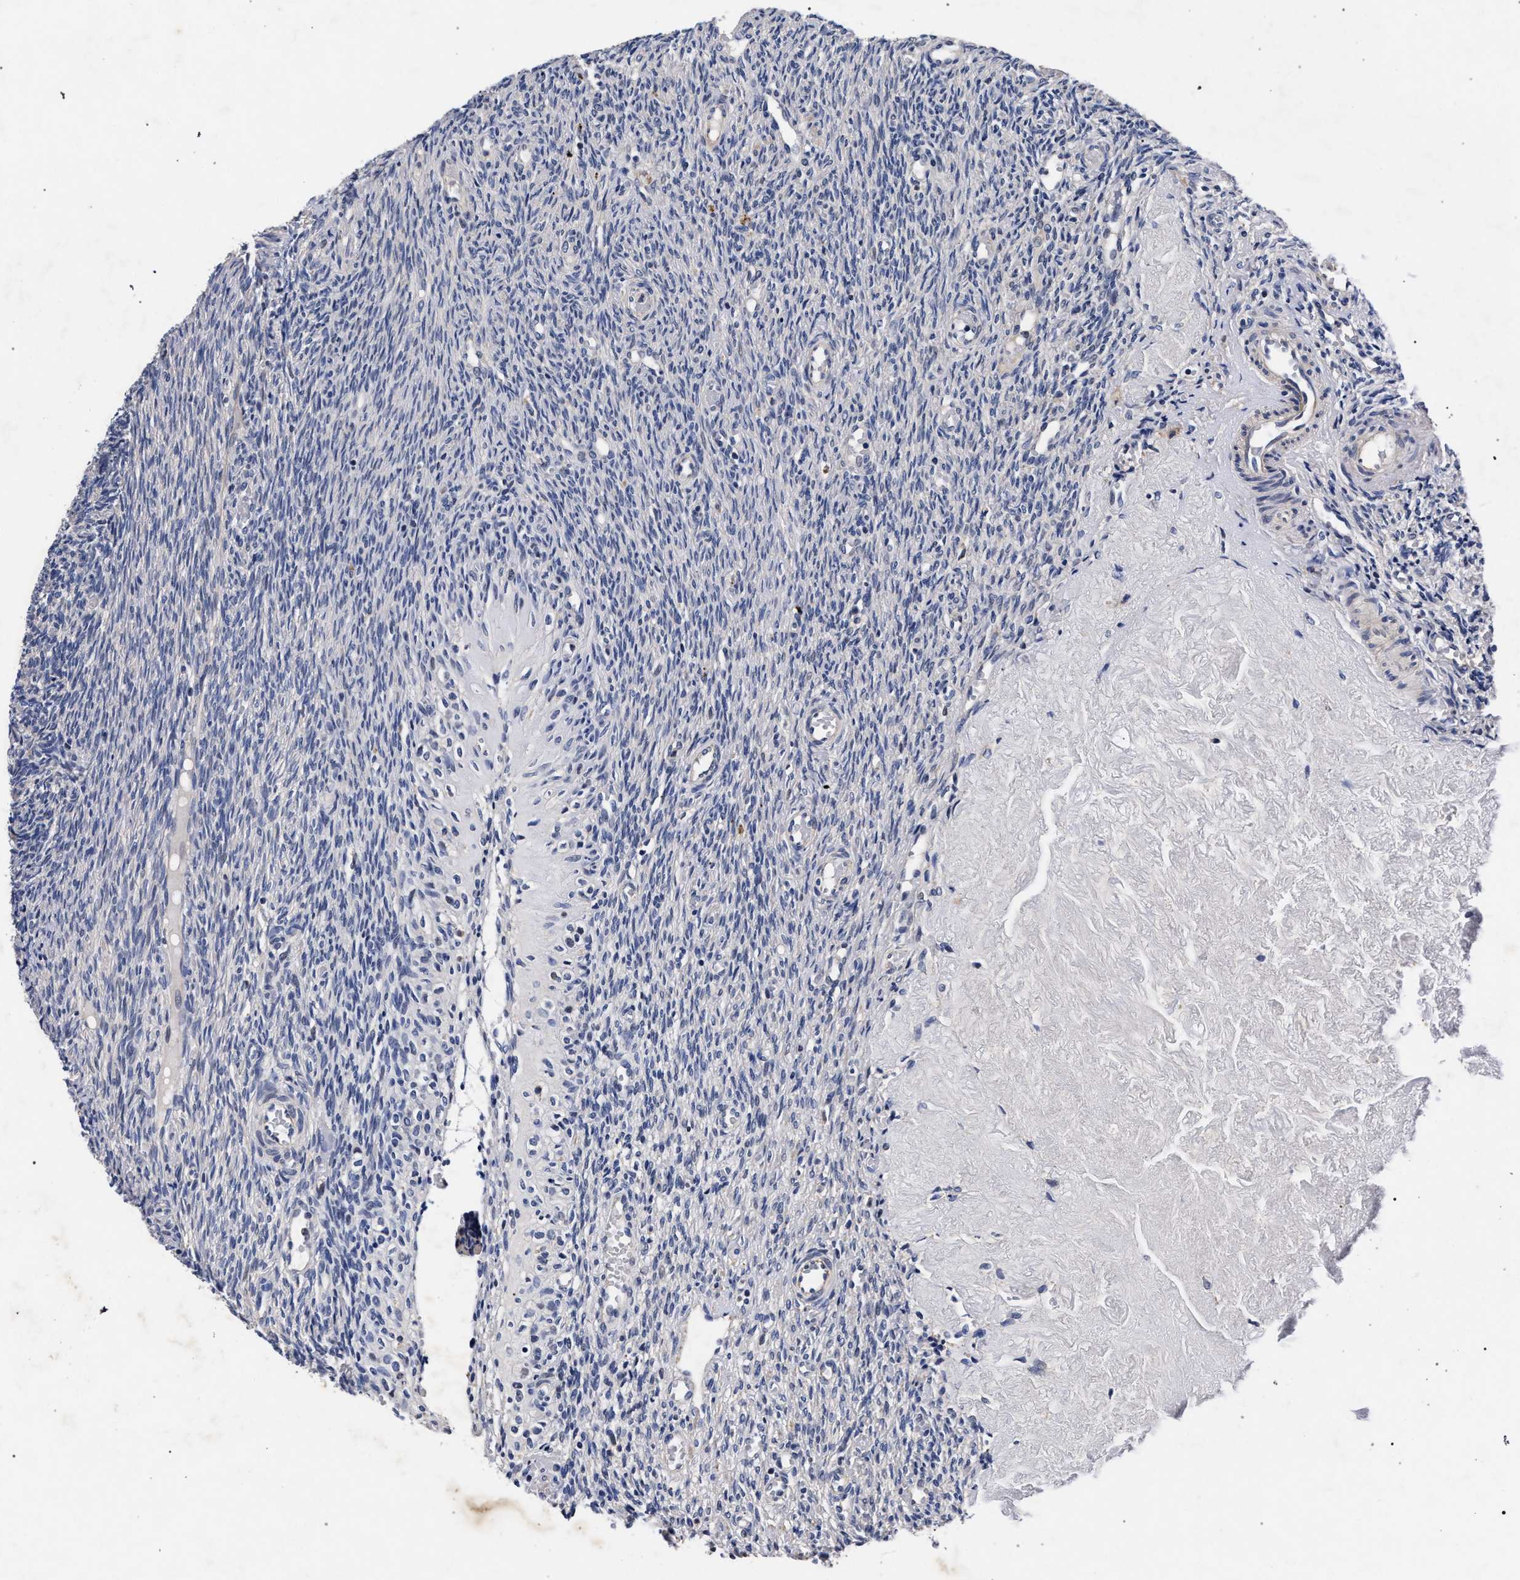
{"staining": {"intensity": "negative", "quantity": "none", "location": "none"}, "tissue": "ovary", "cell_type": "Ovarian stroma cells", "image_type": "normal", "snomed": [{"axis": "morphology", "description": "Normal tissue, NOS"}, {"axis": "topography", "description": "Ovary"}], "caption": "Ovarian stroma cells are negative for brown protein staining in unremarkable ovary. (DAB (3,3'-diaminobenzidine) immunohistochemistry (IHC) with hematoxylin counter stain).", "gene": "CFAP95", "patient": {"sex": "female", "age": 41}}